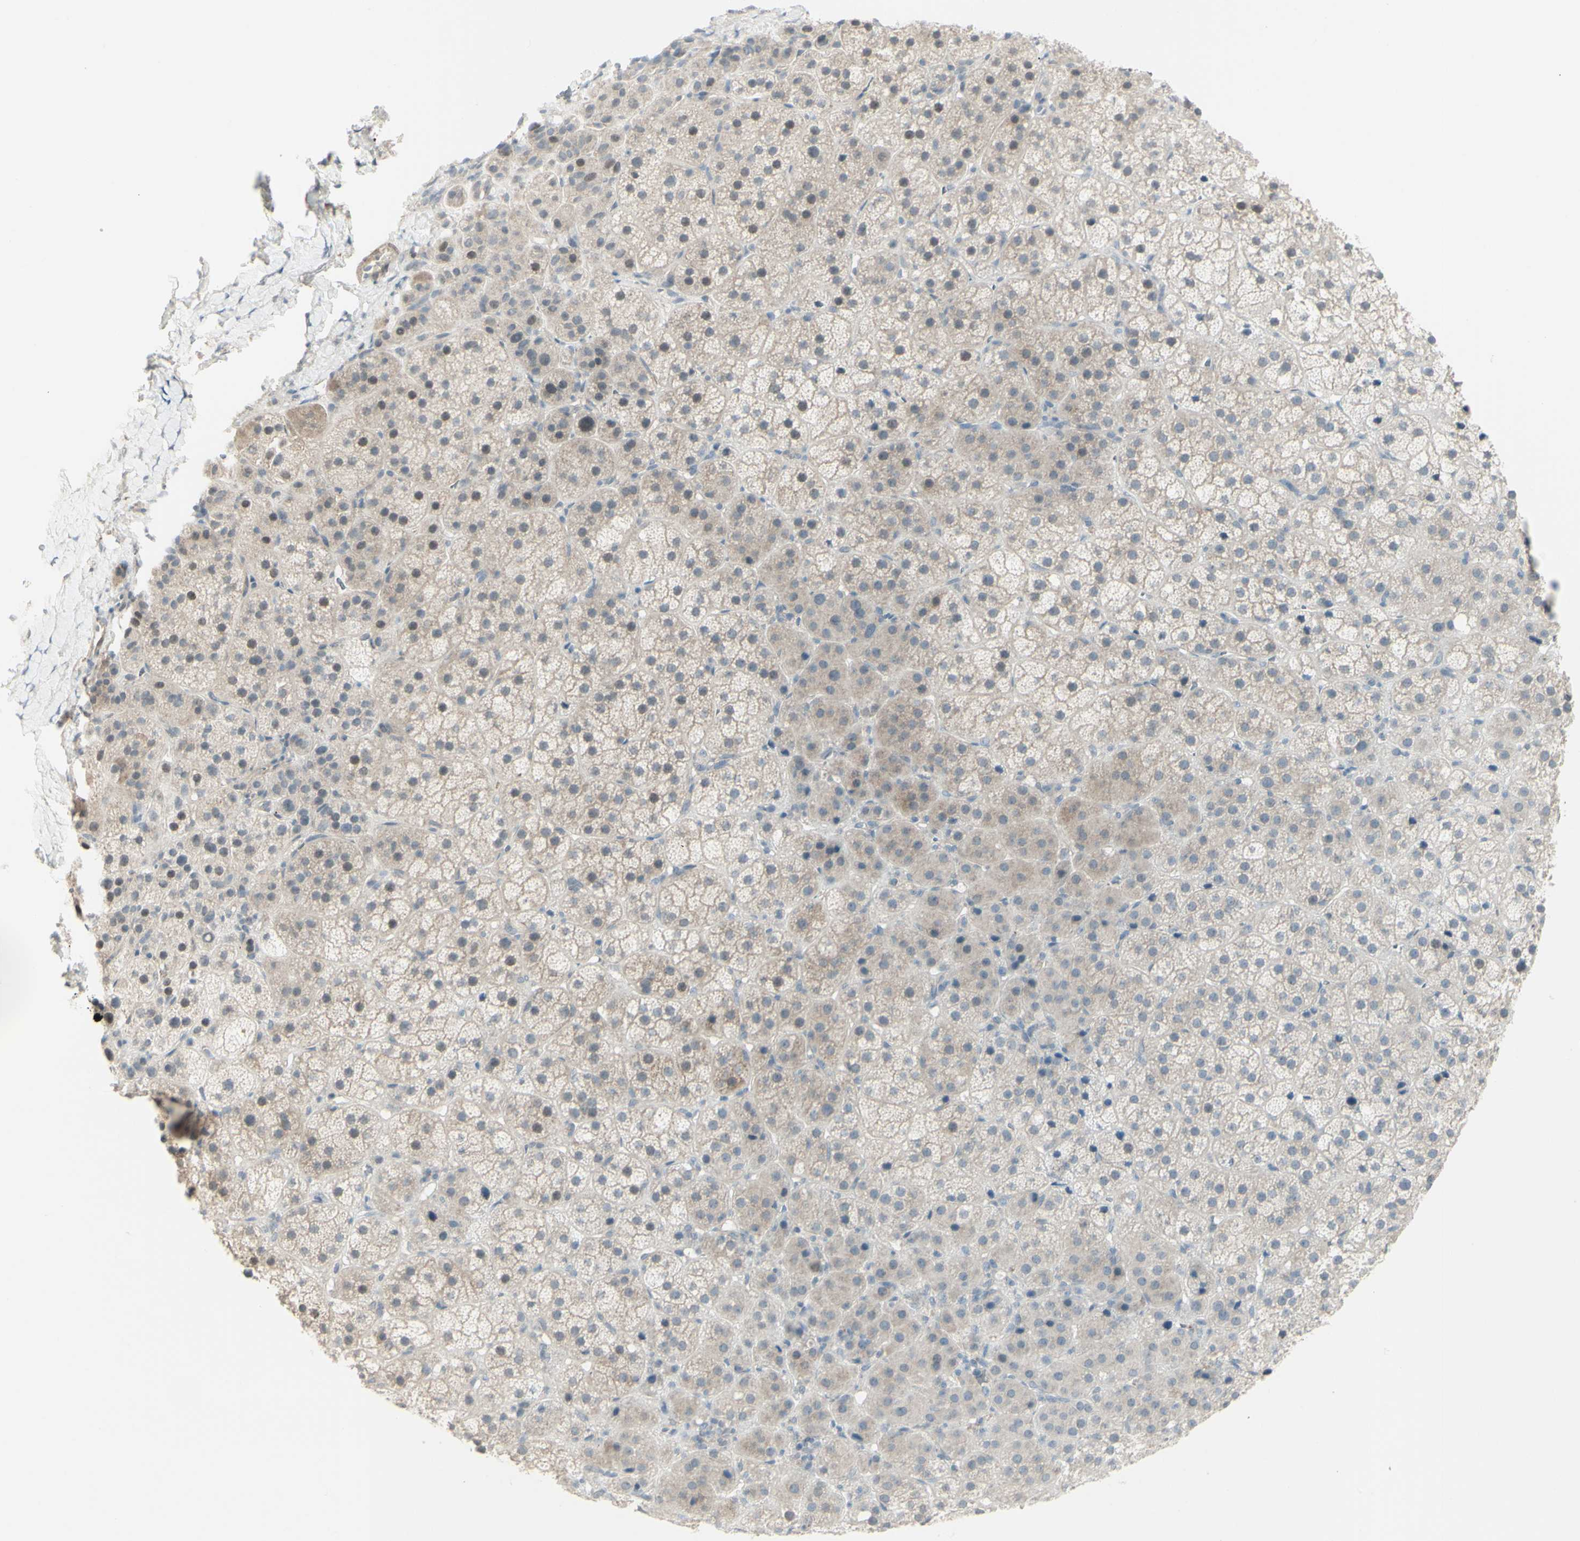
{"staining": {"intensity": "weak", "quantity": ">75%", "location": "cytoplasmic/membranous"}, "tissue": "adrenal gland", "cell_type": "Glandular cells", "image_type": "normal", "snomed": [{"axis": "morphology", "description": "Normal tissue, NOS"}, {"axis": "topography", "description": "Adrenal gland"}], "caption": "About >75% of glandular cells in benign human adrenal gland demonstrate weak cytoplasmic/membranous protein expression as visualized by brown immunohistochemical staining.", "gene": "SH3GL2", "patient": {"sex": "female", "age": 57}}